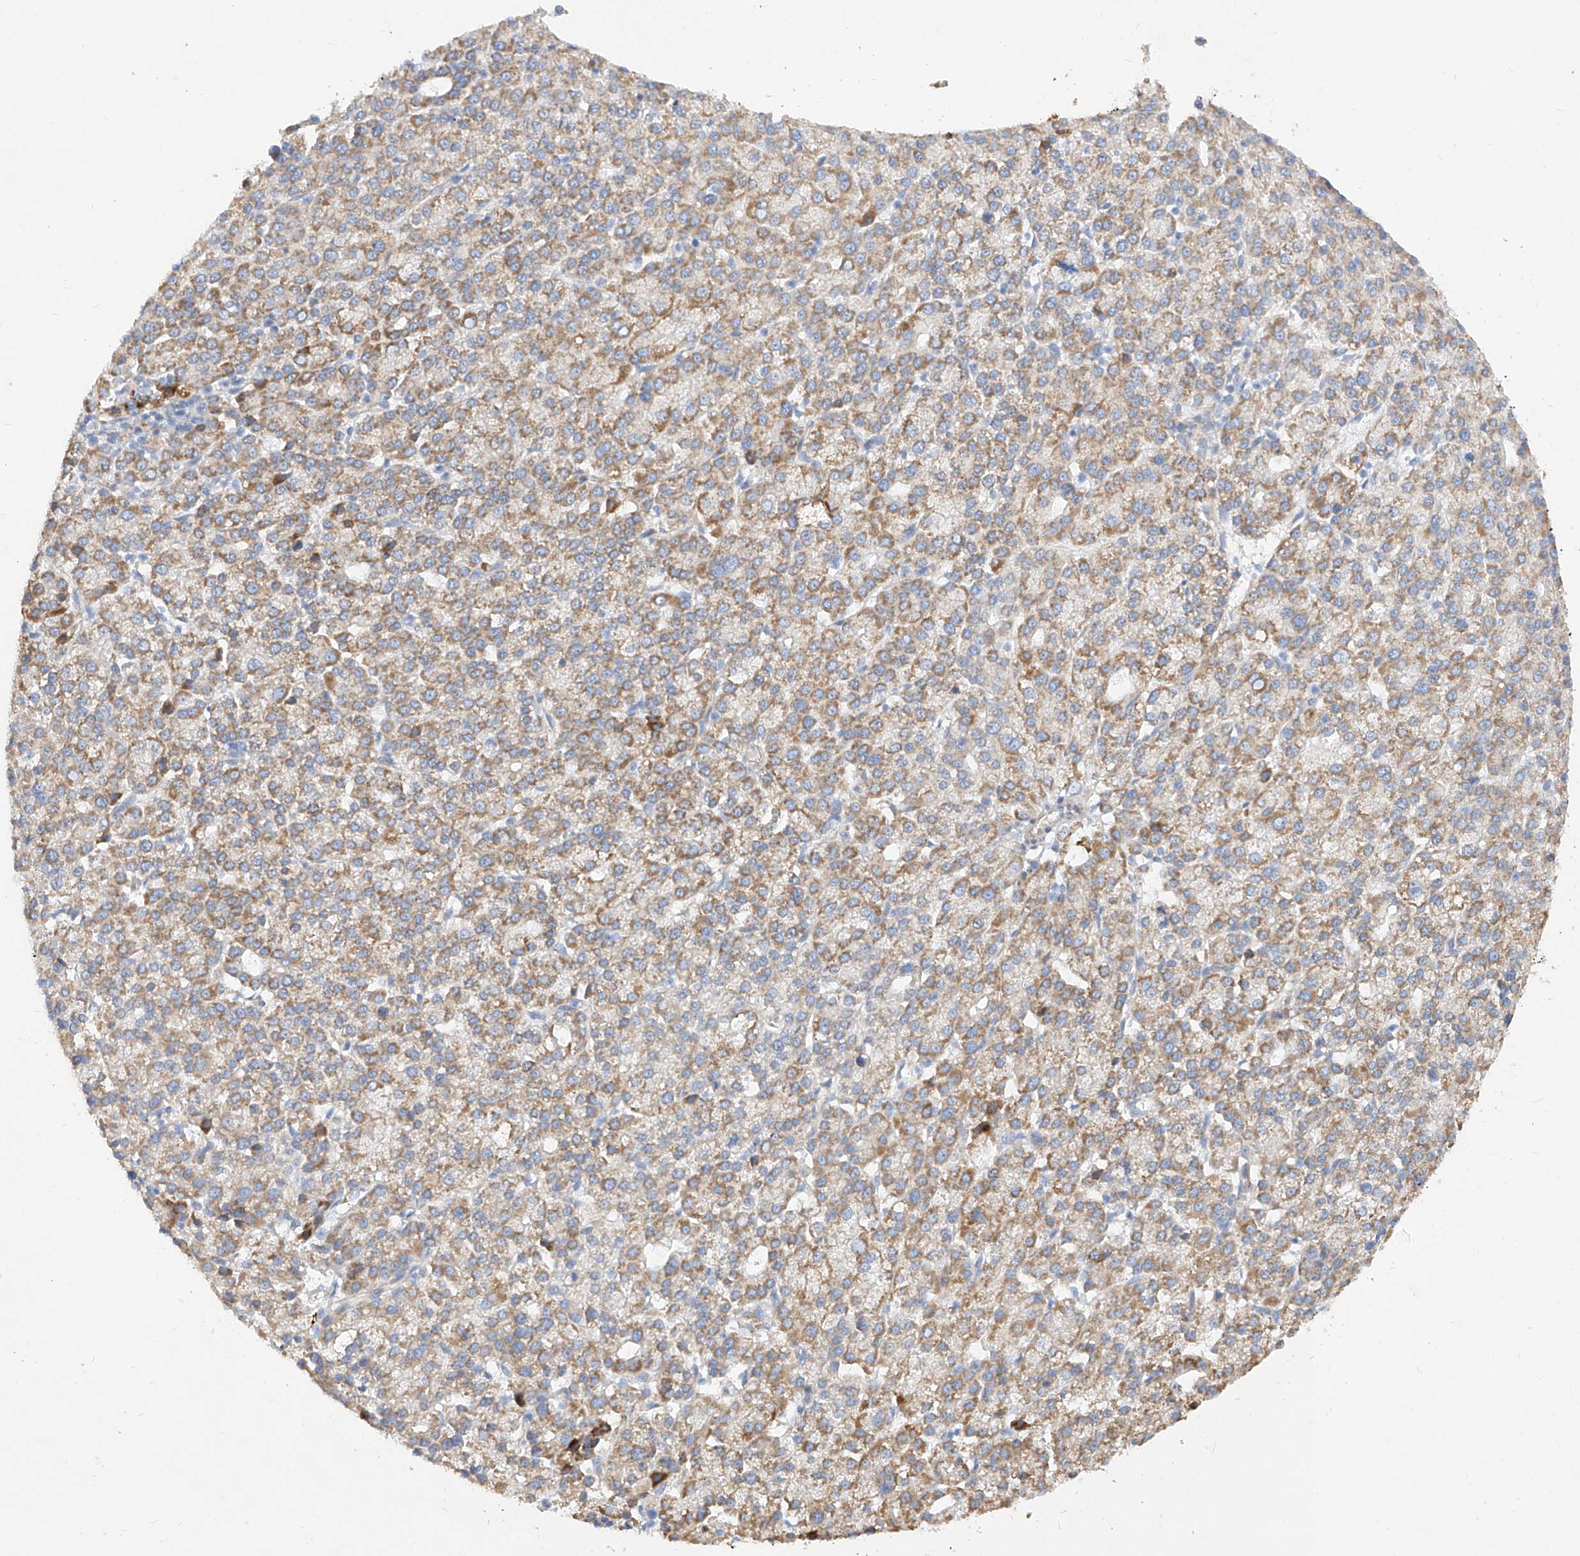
{"staining": {"intensity": "moderate", "quantity": ">75%", "location": "cytoplasmic/membranous"}, "tissue": "liver cancer", "cell_type": "Tumor cells", "image_type": "cancer", "snomed": [{"axis": "morphology", "description": "Carcinoma, Hepatocellular, NOS"}, {"axis": "topography", "description": "Liver"}], "caption": "Immunohistochemical staining of human liver cancer (hepatocellular carcinoma) reveals medium levels of moderate cytoplasmic/membranous protein expression in approximately >75% of tumor cells. Immunohistochemistry (ihc) stains the protein in brown and the nuclei are stained blue.", "gene": "CST9", "patient": {"sex": "female", "age": 58}}